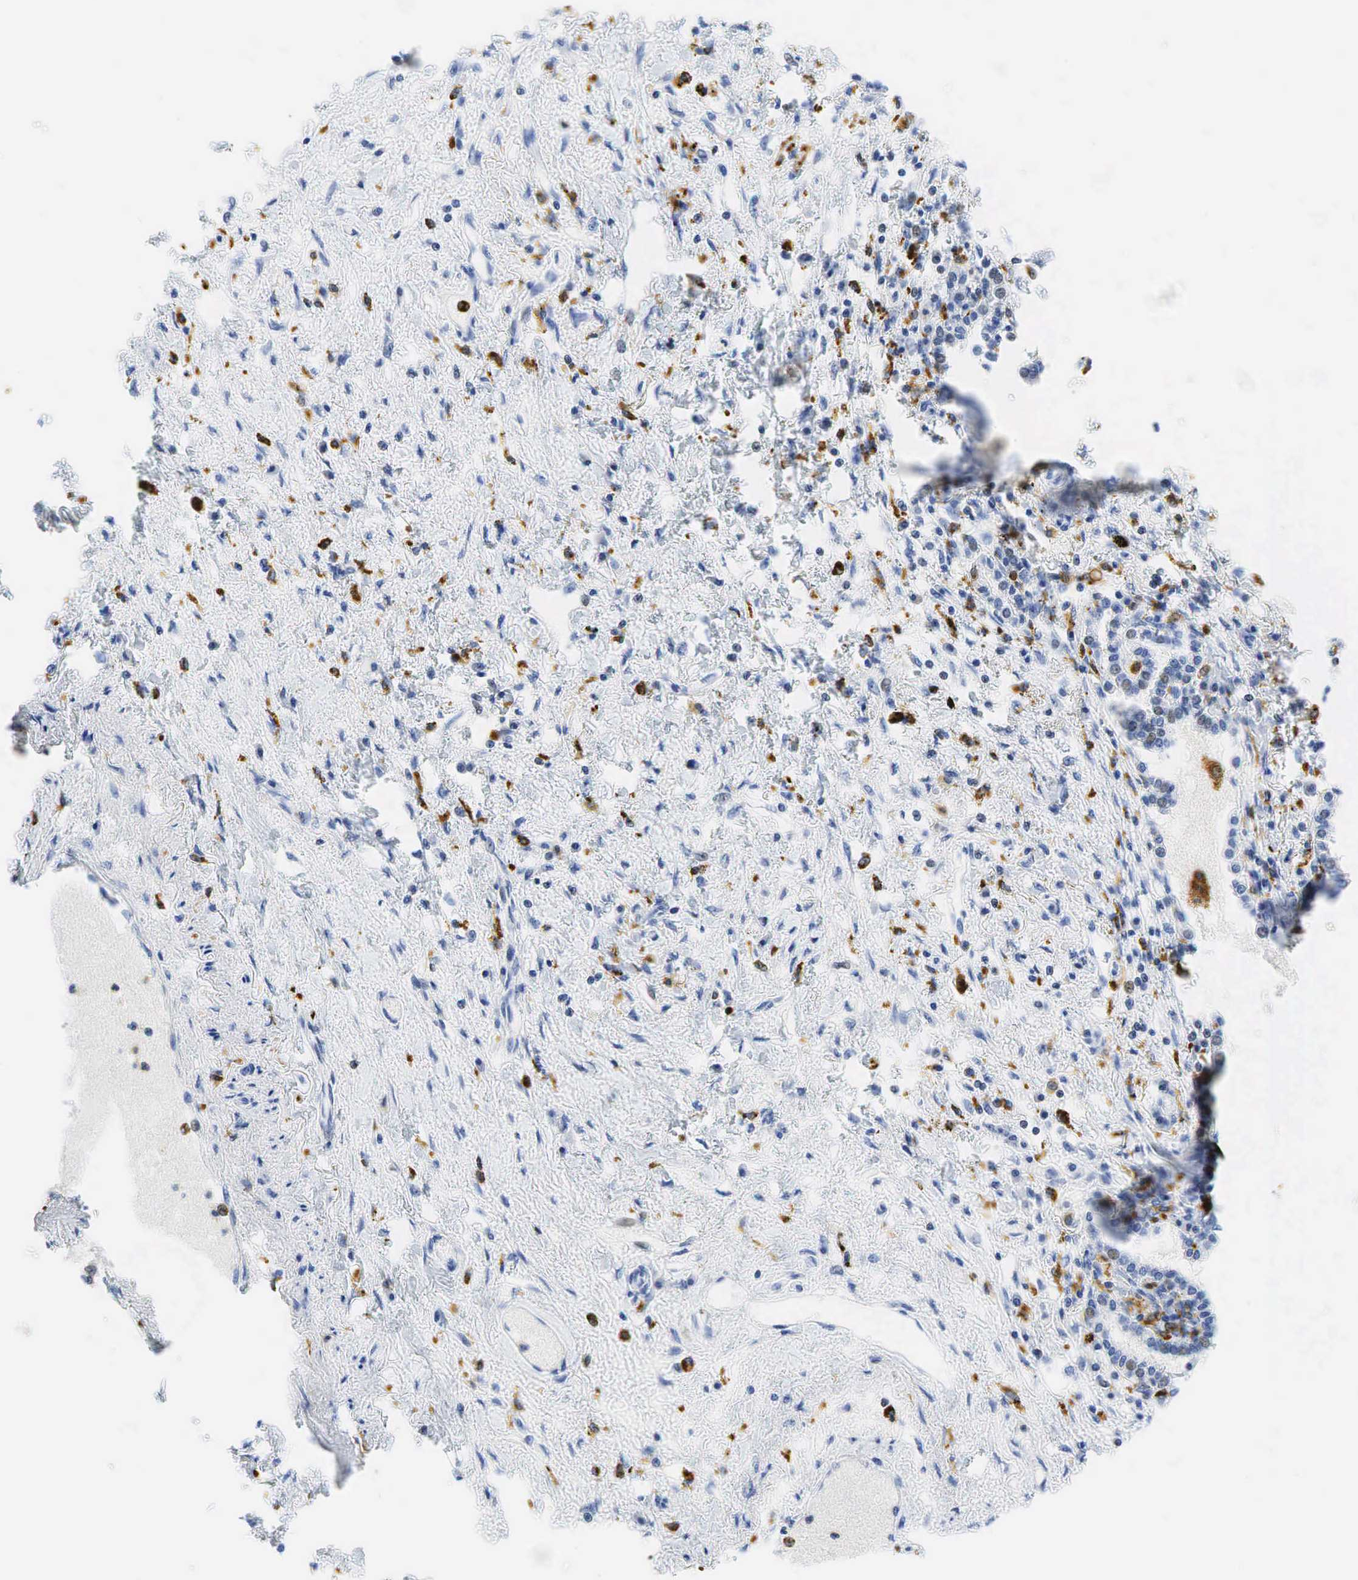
{"staining": {"intensity": "negative", "quantity": "none", "location": "none"}, "tissue": "lung cancer", "cell_type": "Tumor cells", "image_type": "cancer", "snomed": [{"axis": "morphology", "description": "Adenocarcinoma, NOS"}, {"axis": "topography", "description": "Lung"}], "caption": "Micrograph shows no protein staining in tumor cells of adenocarcinoma (lung) tissue.", "gene": "CD68", "patient": {"sex": "male", "age": 60}}